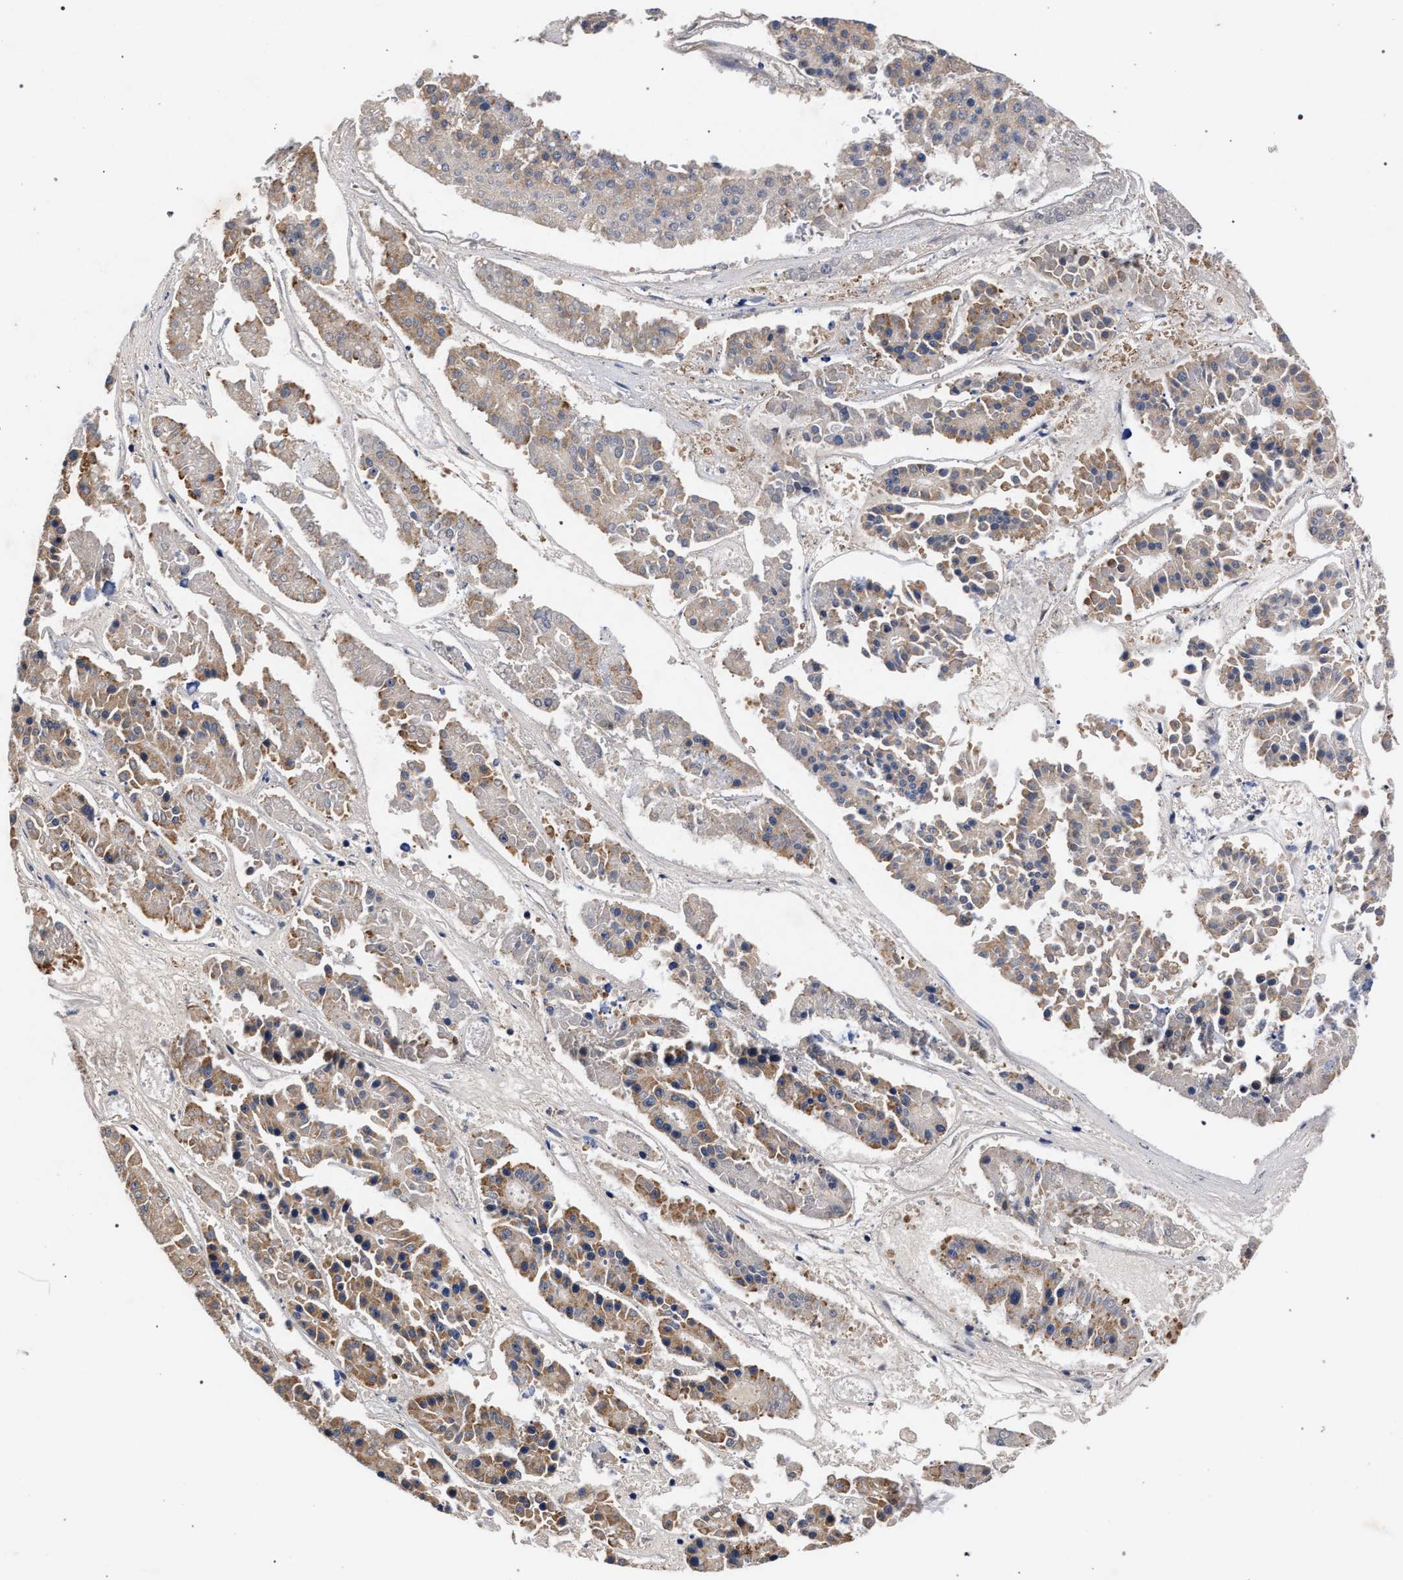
{"staining": {"intensity": "moderate", "quantity": "25%-75%", "location": "cytoplasmic/membranous"}, "tissue": "pancreatic cancer", "cell_type": "Tumor cells", "image_type": "cancer", "snomed": [{"axis": "morphology", "description": "Adenocarcinoma, NOS"}, {"axis": "topography", "description": "Pancreas"}], "caption": "Immunohistochemical staining of human pancreatic adenocarcinoma displays medium levels of moderate cytoplasmic/membranous protein expression in approximately 25%-75% of tumor cells.", "gene": "CFAP95", "patient": {"sex": "male", "age": 50}}